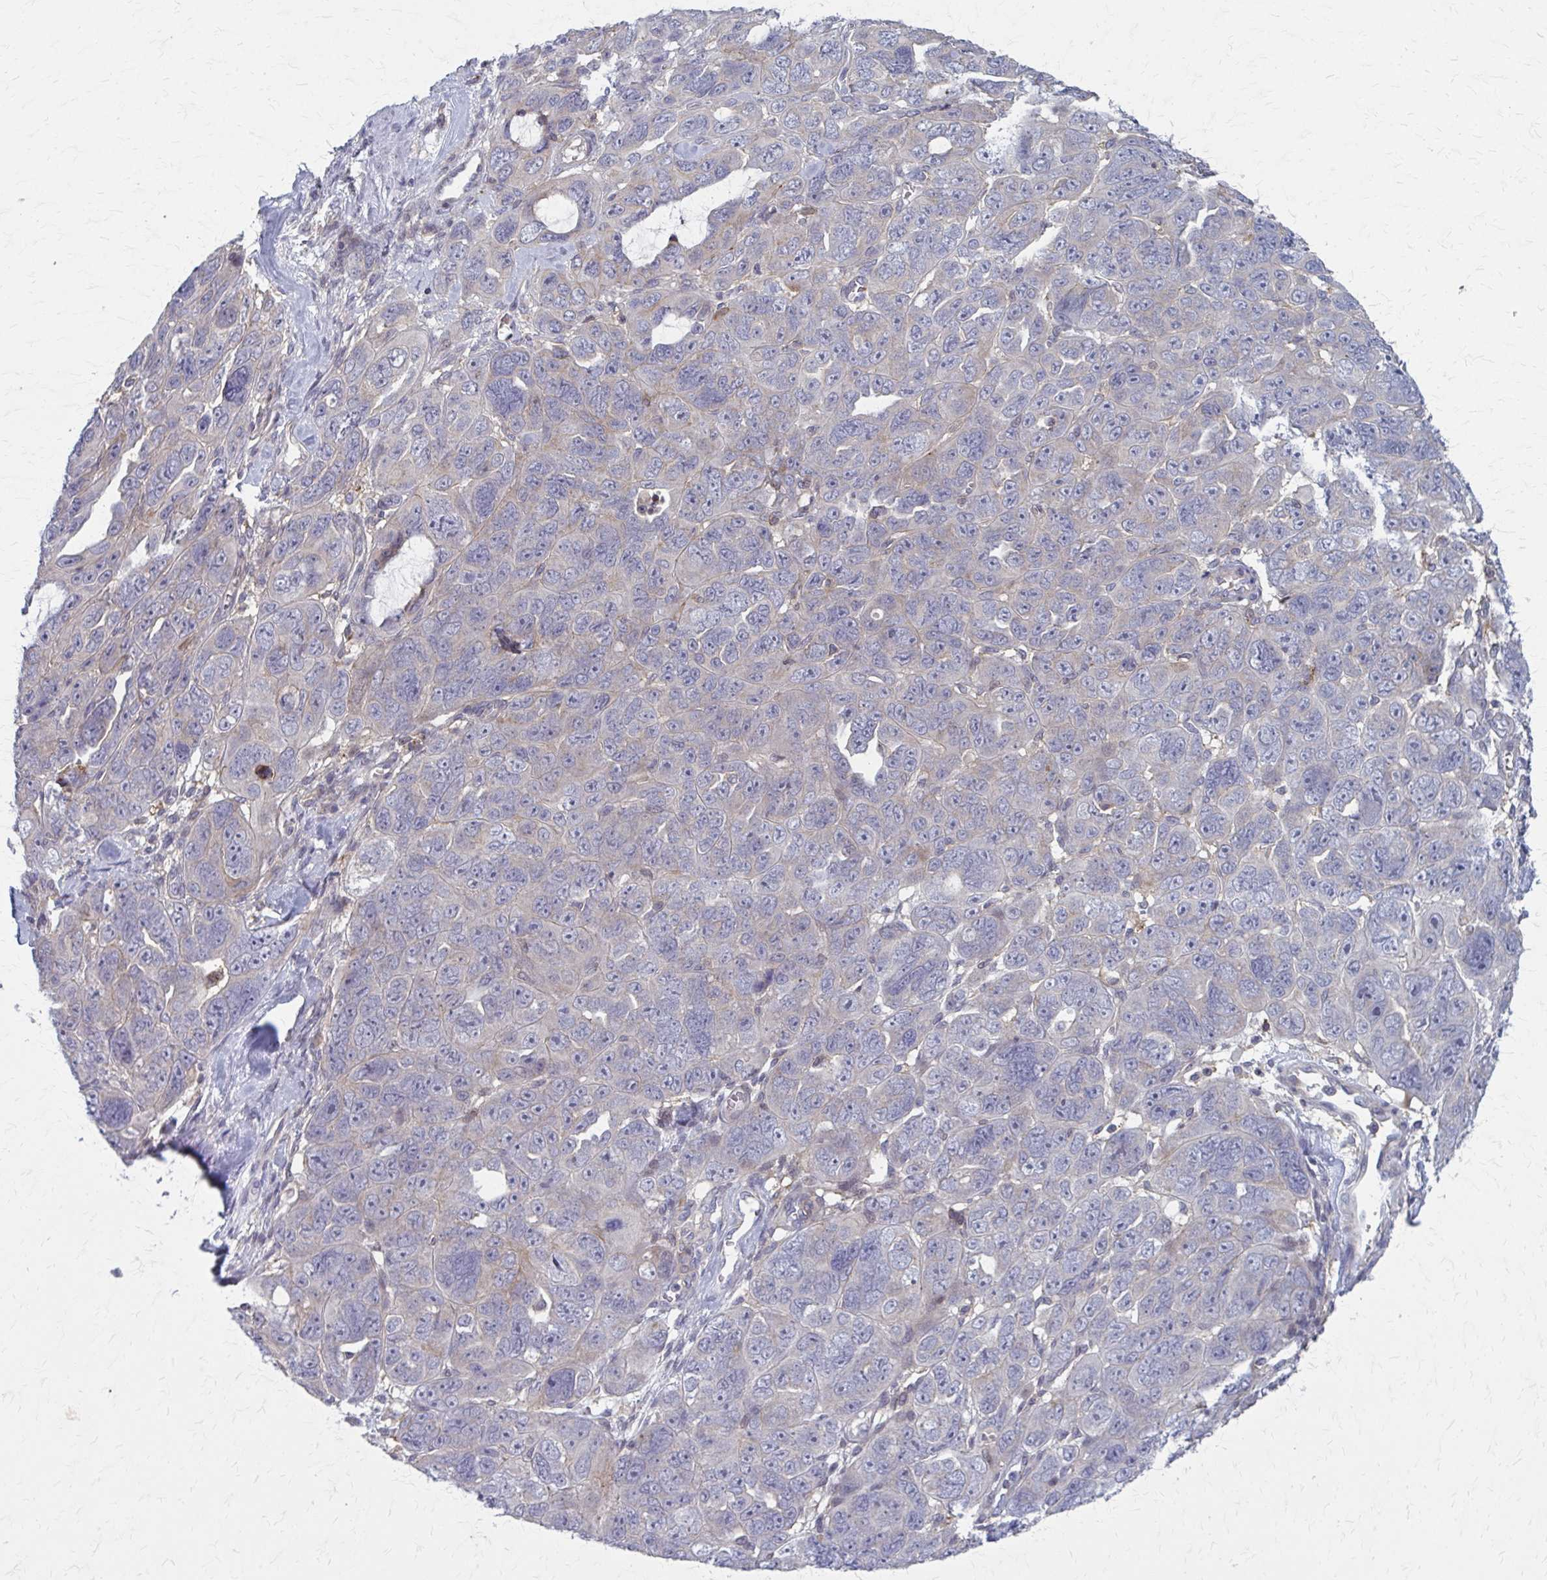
{"staining": {"intensity": "negative", "quantity": "none", "location": "none"}, "tissue": "ovarian cancer", "cell_type": "Tumor cells", "image_type": "cancer", "snomed": [{"axis": "morphology", "description": "Cystadenocarcinoma, serous, NOS"}, {"axis": "topography", "description": "Ovary"}], "caption": "DAB immunohistochemical staining of ovarian cancer shows no significant expression in tumor cells.", "gene": "MMP14", "patient": {"sex": "female", "age": 63}}